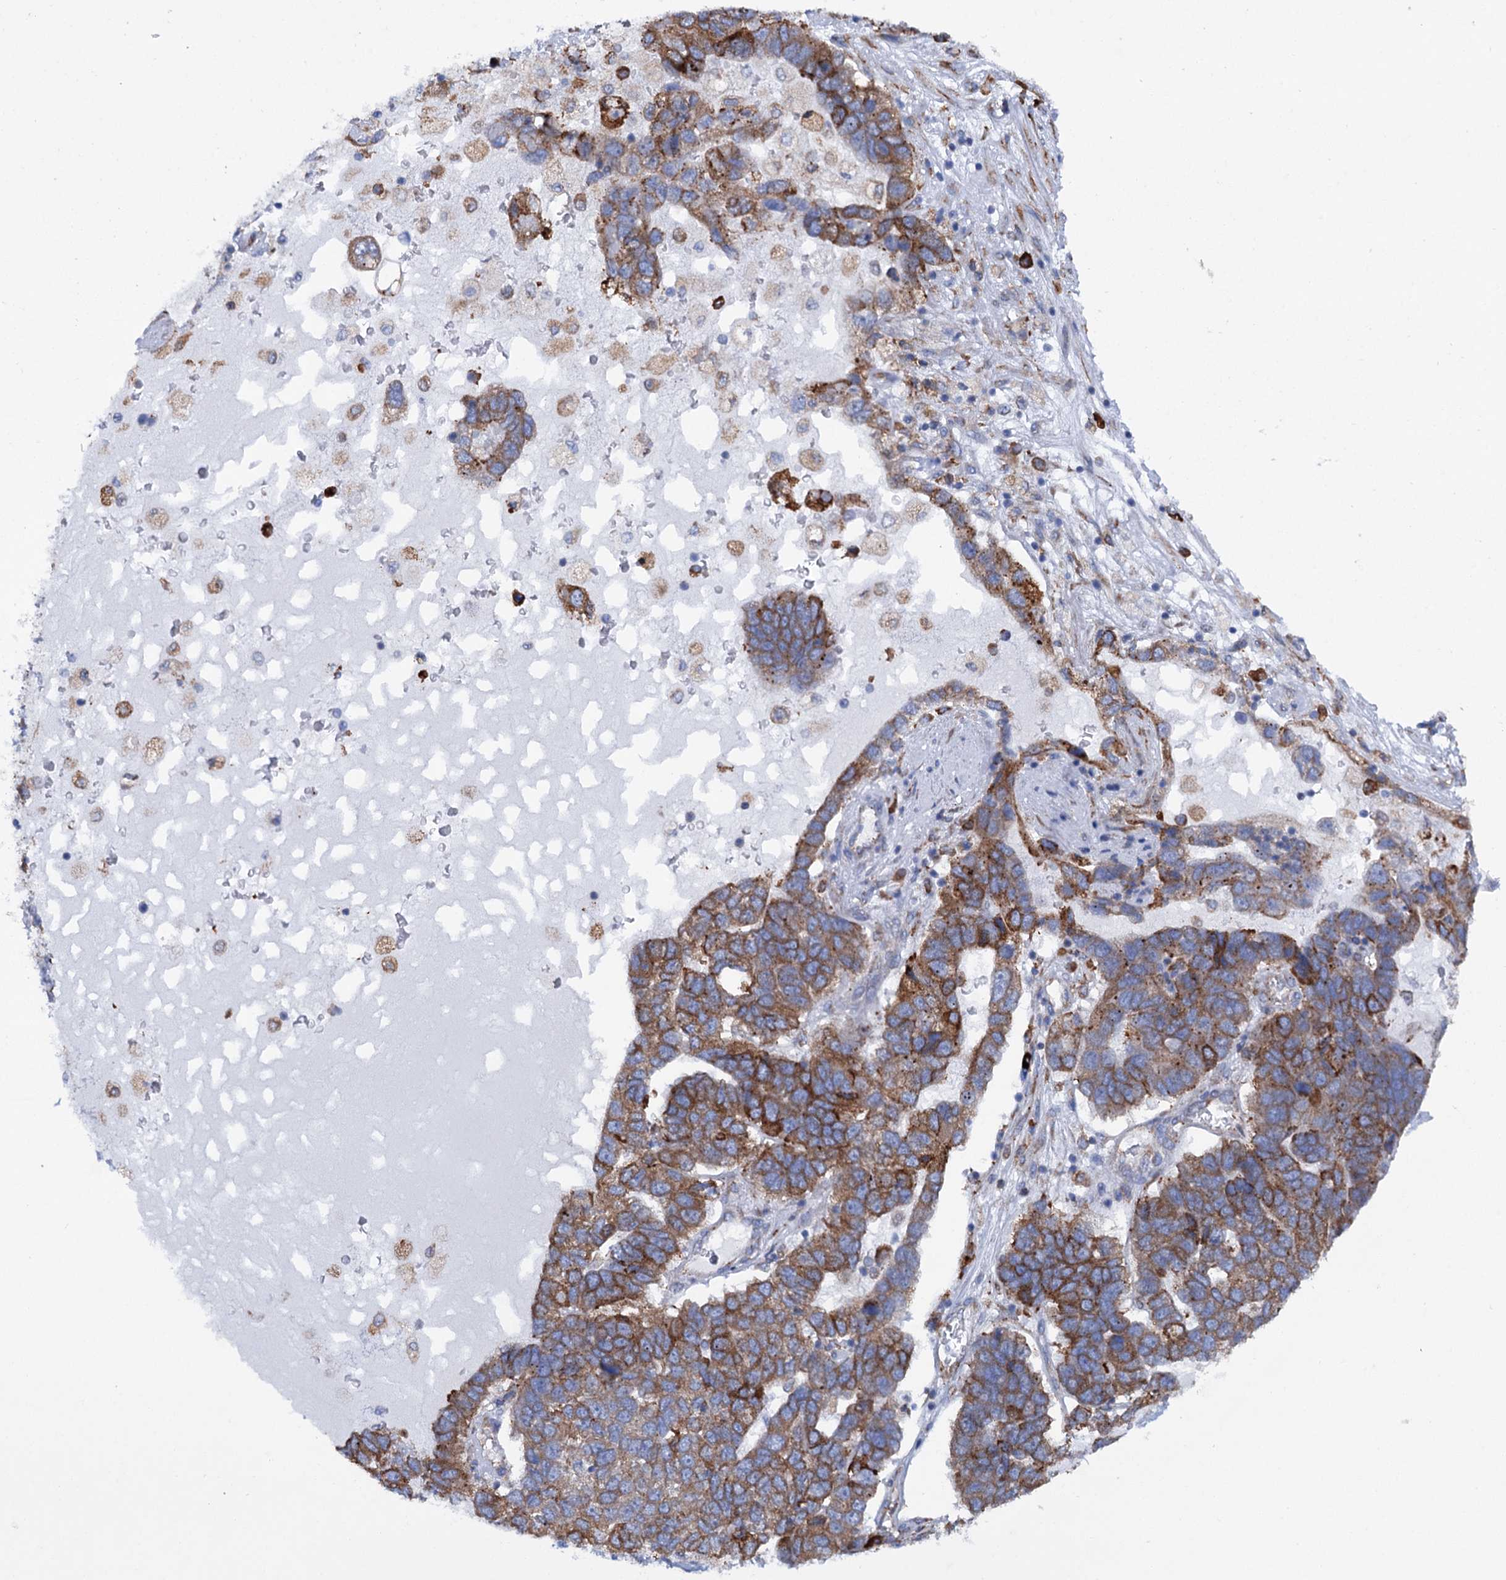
{"staining": {"intensity": "moderate", "quantity": ">75%", "location": "cytoplasmic/membranous"}, "tissue": "pancreatic cancer", "cell_type": "Tumor cells", "image_type": "cancer", "snomed": [{"axis": "morphology", "description": "Adenocarcinoma, NOS"}, {"axis": "topography", "description": "Pancreas"}], "caption": "Immunohistochemical staining of adenocarcinoma (pancreatic) shows moderate cytoplasmic/membranous protein positivity in approximately >75% of tumor cells.", "gene": "SHE", "patient": {"sex": "female", "age": 61}}